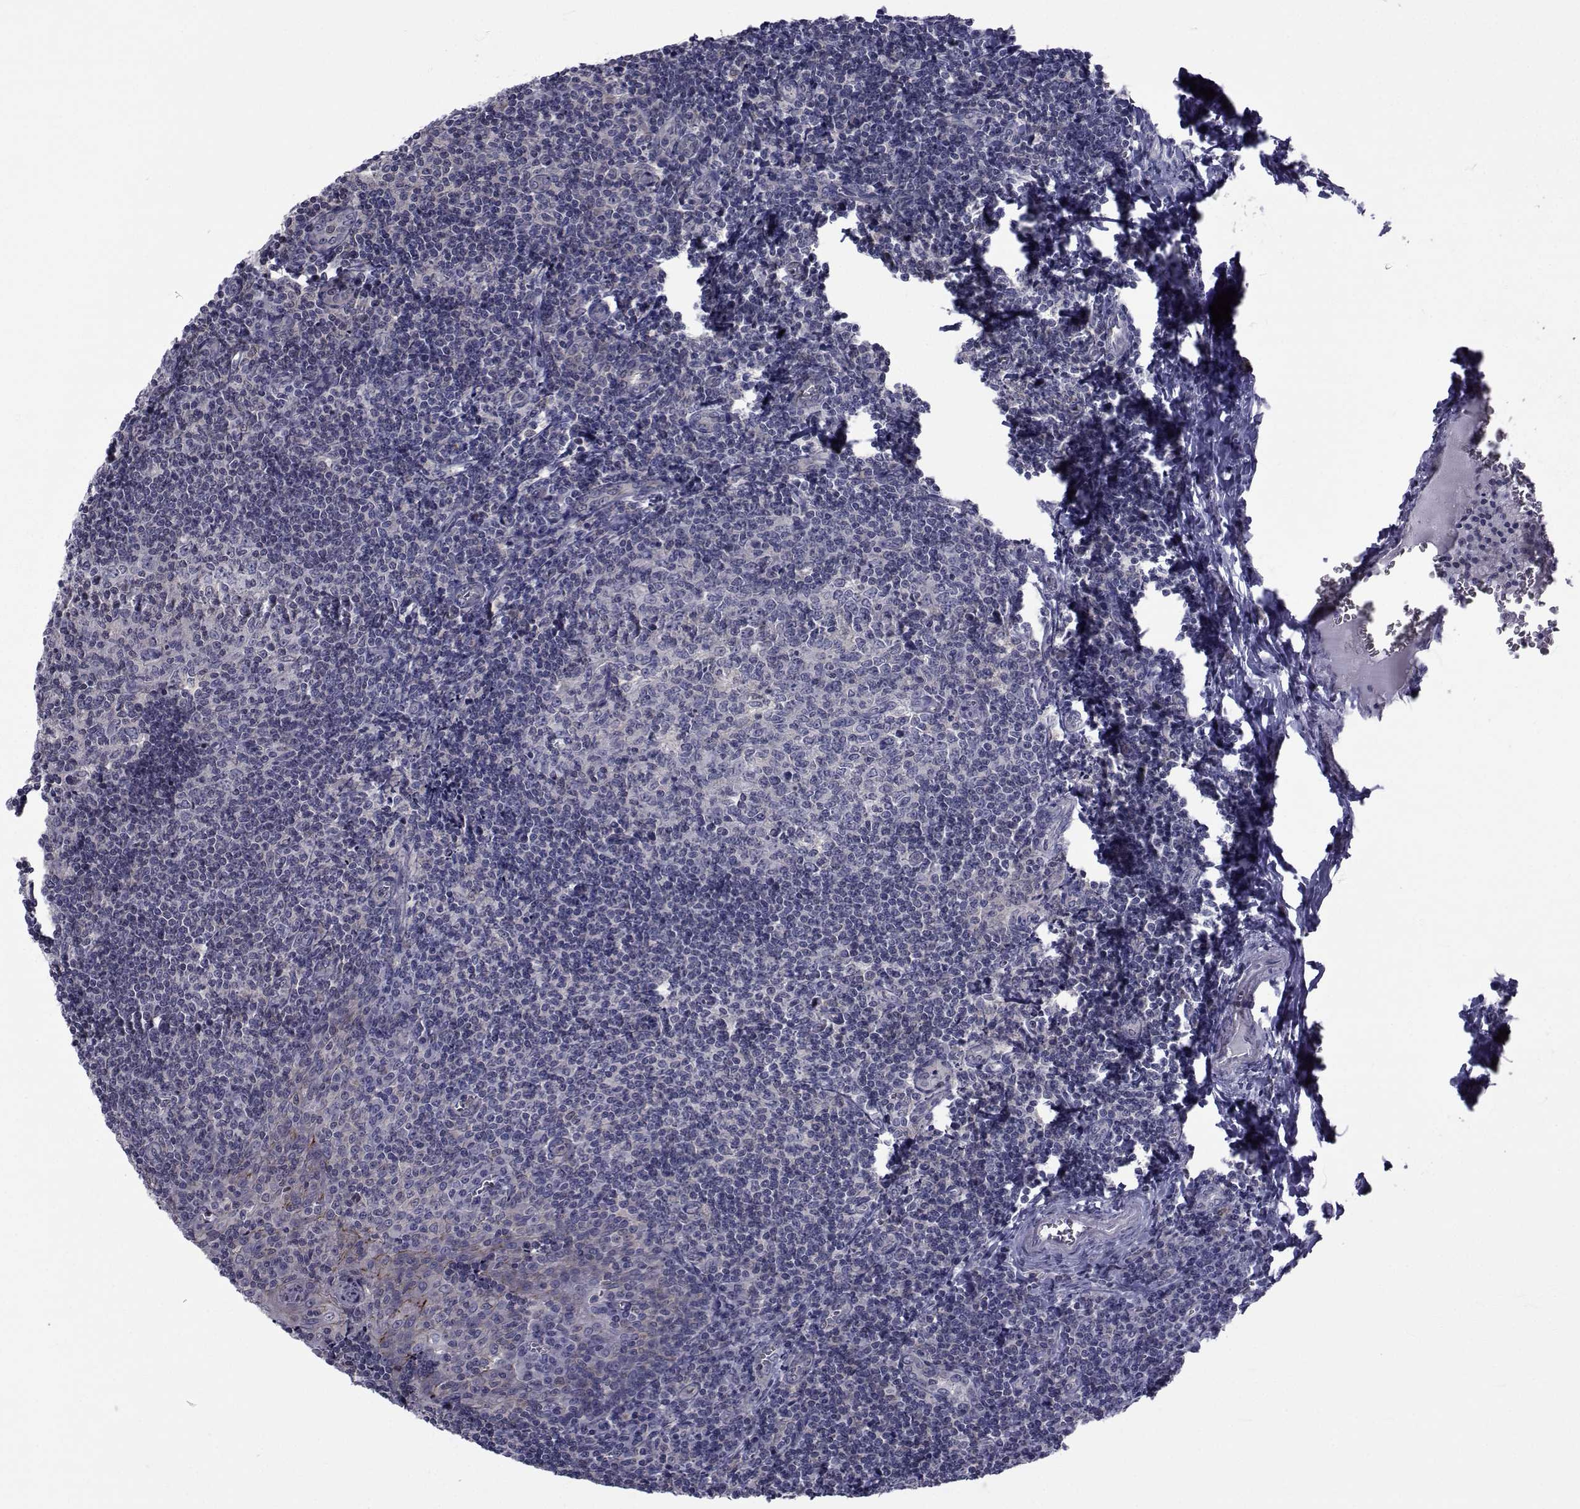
{"staining": {"intensity": "negative", "quantity": "none", "location": "none"}, "tissue": "tonsil", "cell_type": "Germinal center cells", "image_type": "normal", "snomed": [{"axis": "morphology", "description": "Normal tissue, NOS"}, {"axis": "morphology", "description": "Inflammation, NOS"}, {"axis": "topography", "description": "Tonsil"}], "caption": "Germinal center cells show no significant staining in unremarkable tonsil. The staining is performed using DAB brown chromogen with nuclei counter-stained in using hematoxylin.", "gene": "SLC30A10", "patient": {"sex": "female", "age": 31}}